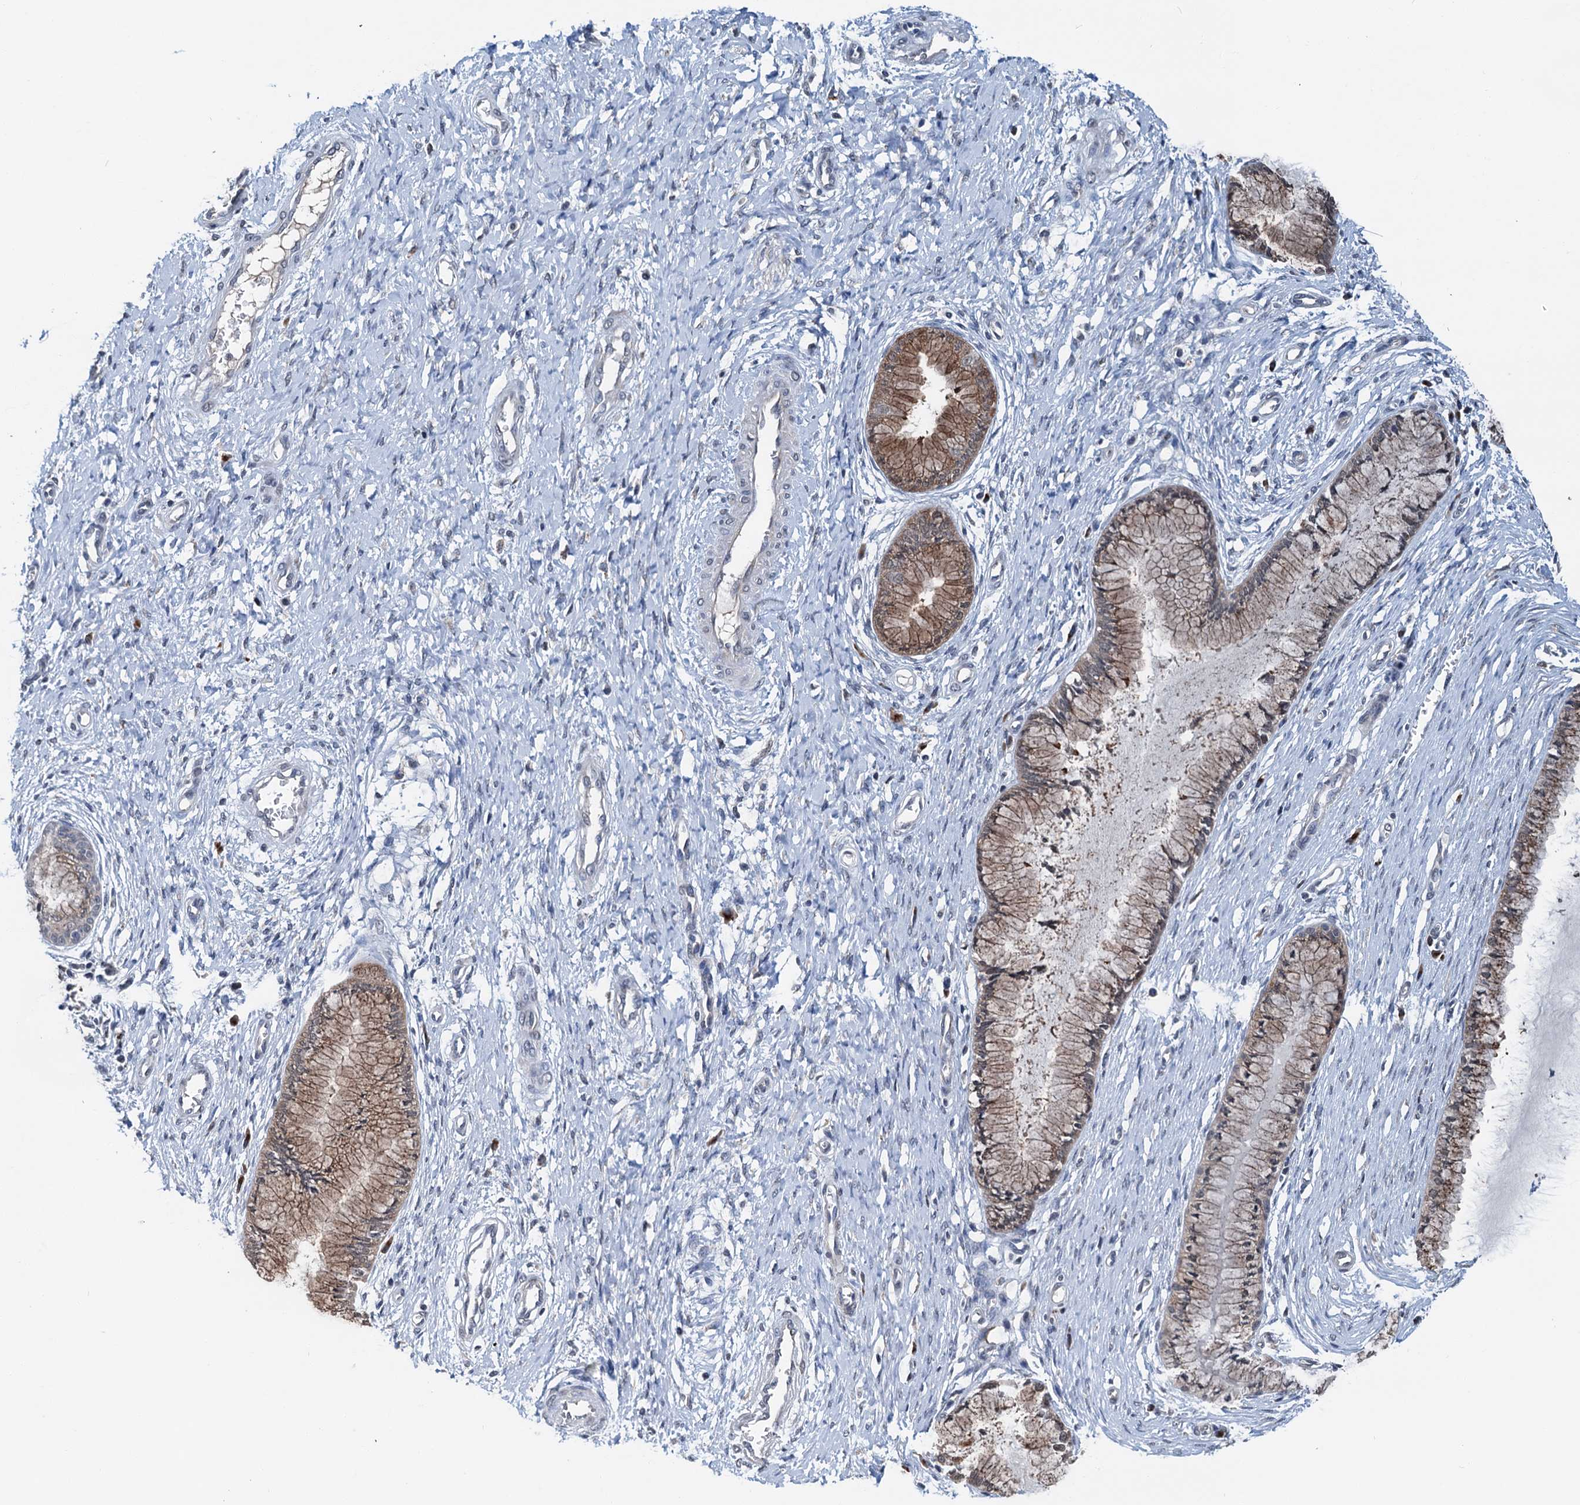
{"staining": {"intensity": "moderate", "quantity": ">75%", "location": "cytoplasmic/membranous"}, "tissue": "cervix", "cell_type": "Glandular cells", "image_type": "normal", "snomed": [{"axis": "morphology", "description": "Normal tissue, NOS"}, {"axis": "topography", "description": "Cervix"}], "caption": "Moderate cytoplasmic/membranous staining for a protein is present in approximately >75% of glandular cells of benign cervix using immunohistochemistry (IHC).", "gene": "SHLD1", "patient": {"sex": "female", "age": 55}}